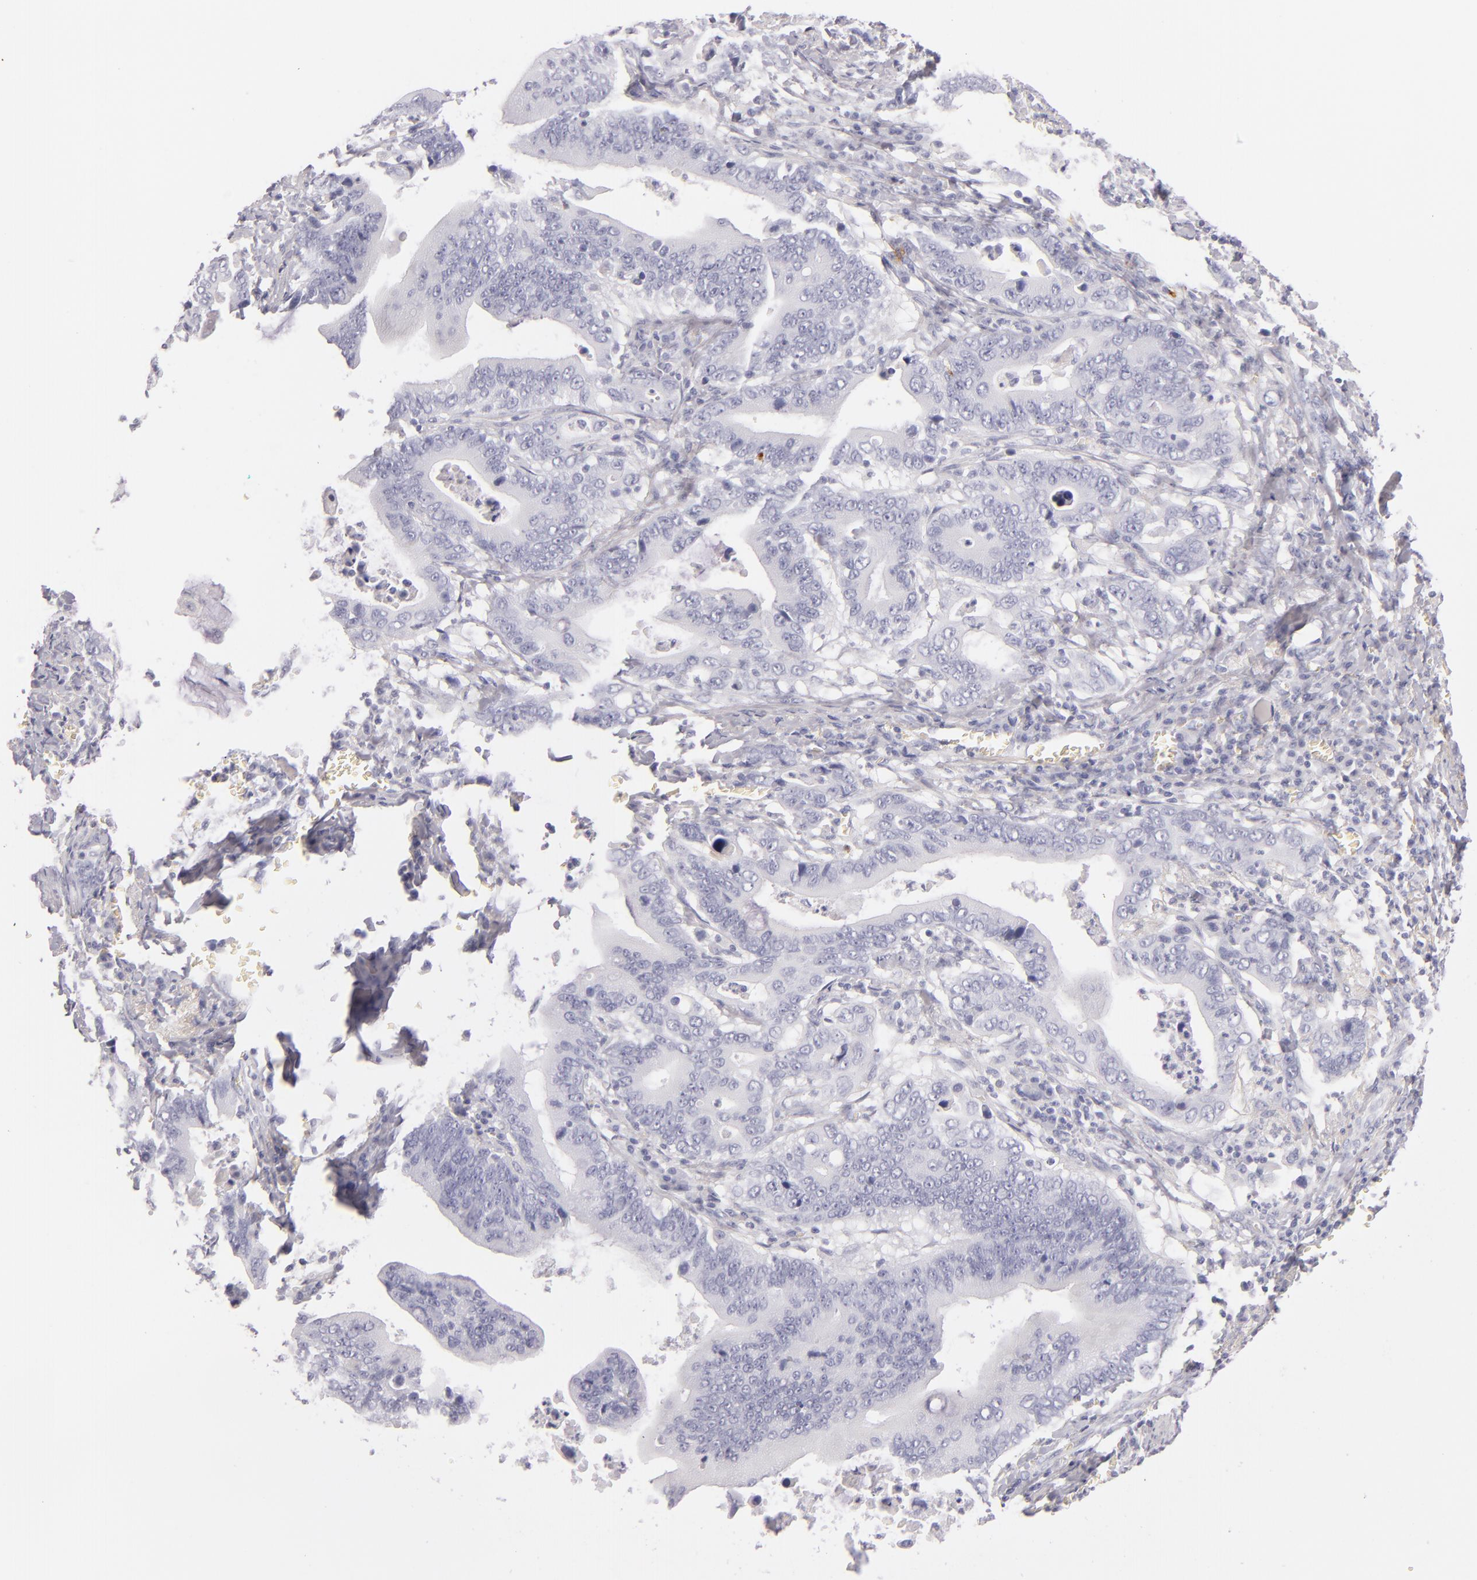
{"staining": {"intensity": "negative", "quantity": "none", "location": "none"}, "tissue": "stomach cancer", "cell_type": "Tumor cells", "image_type": "cancer", "snomed": [{"axis": "morphology", "description": "Adenocarcinoma, NOS"}, {"axis": "topography", "description": "Stomach, upper"}], "caption": "Tumor cells are negative for brown protein staining in adenocarcinoma (stomach).", "gene": "CD207", "patient": {"sex": "male", "age": 63}}